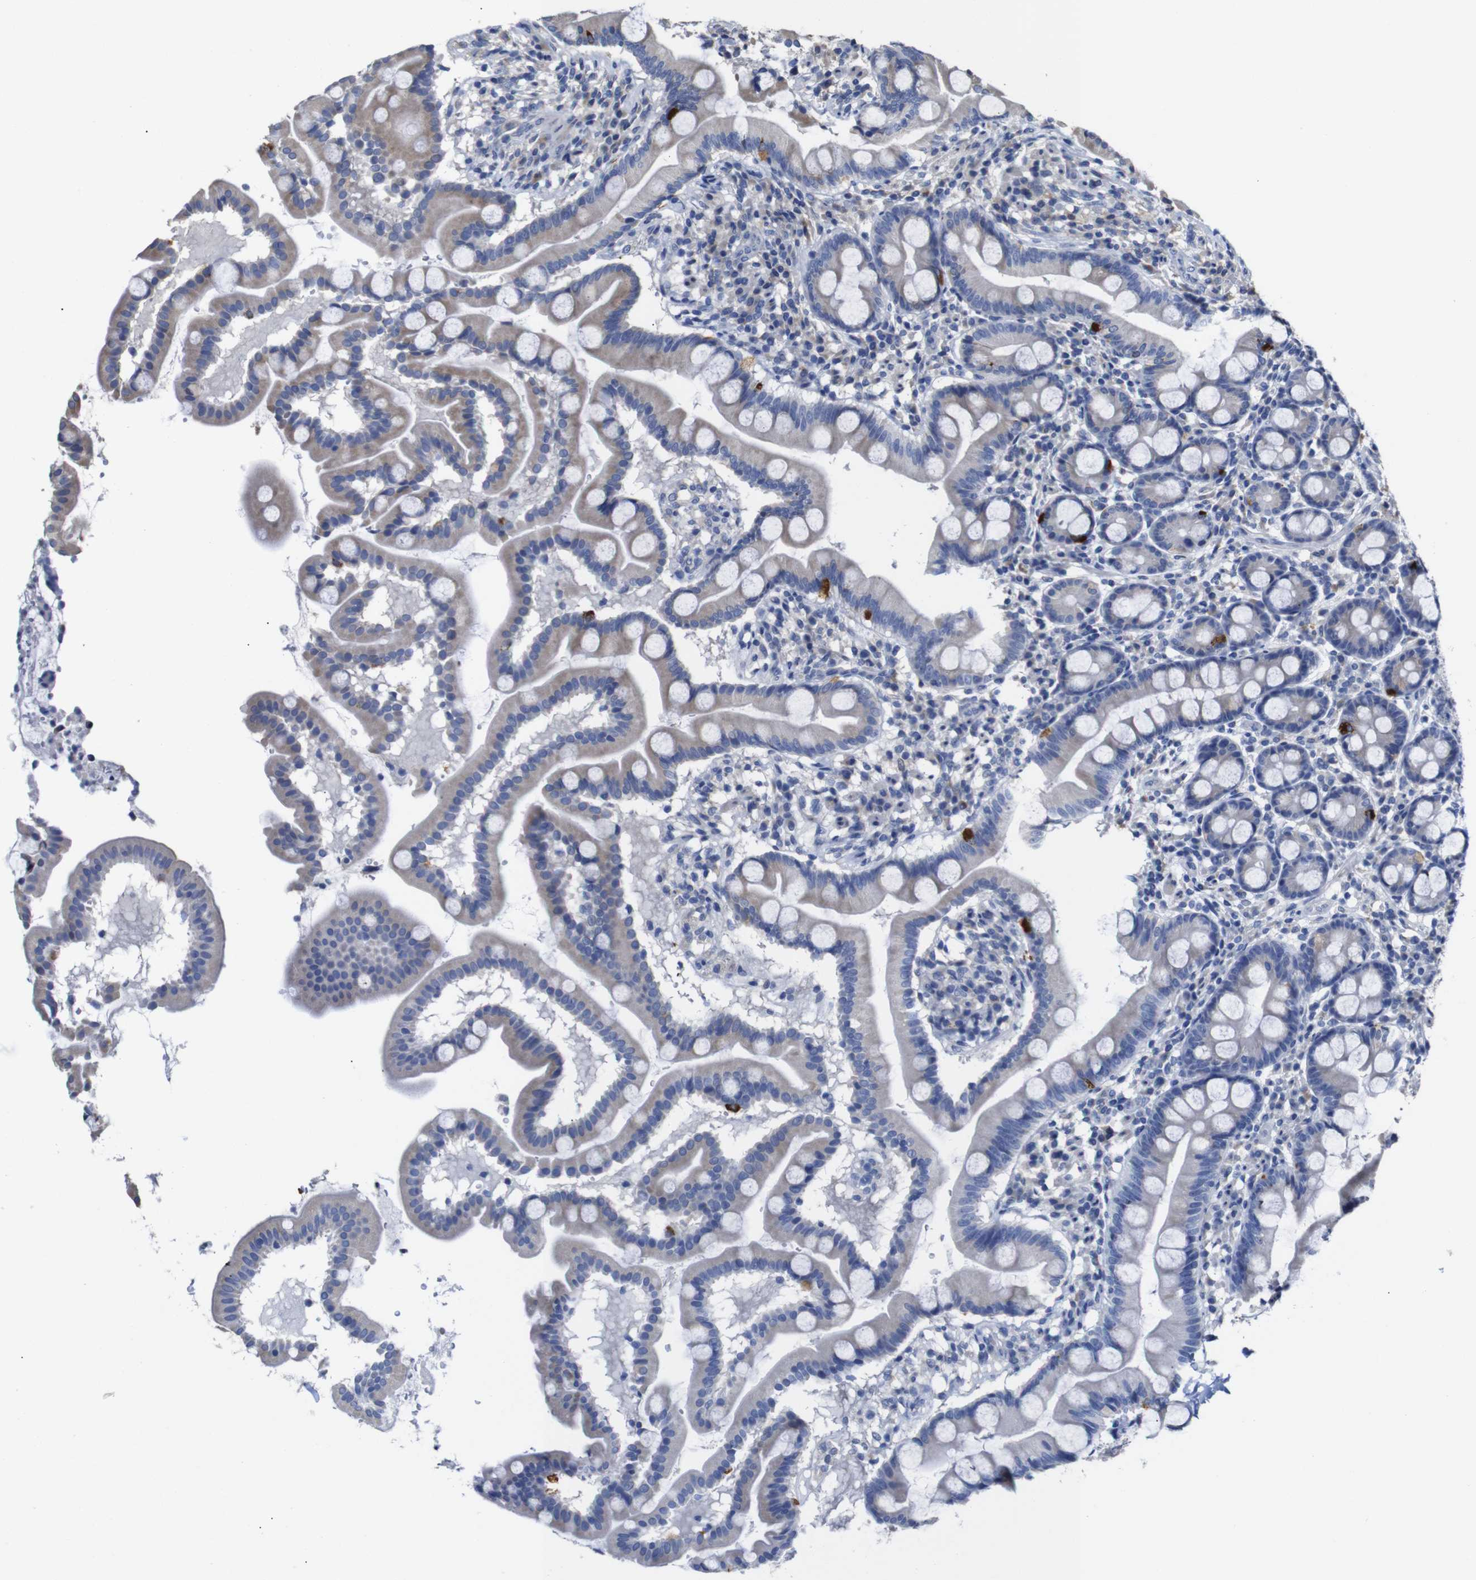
{"staining": {"intensity": "moderate", "quantity": "25%-75%", "location": "cytoplasmic/membranous"}, "tissue": "duodenum", "cell_type": "Glandular cells", "image_type": "normal", "snomed": [{"axis": "morphology", "description": "Normal tissue, NOS"}, {"axis": "topography", "description": "Duodenum"}], "caption": "Human duodenum stained for a protein (brown) reveals moderate cytoplasmic/membranous positive staining in approximately 25%-75% of glandular cells.", "gene": "TCEAL9", "patient": {"sex": "male", "age": 50}}